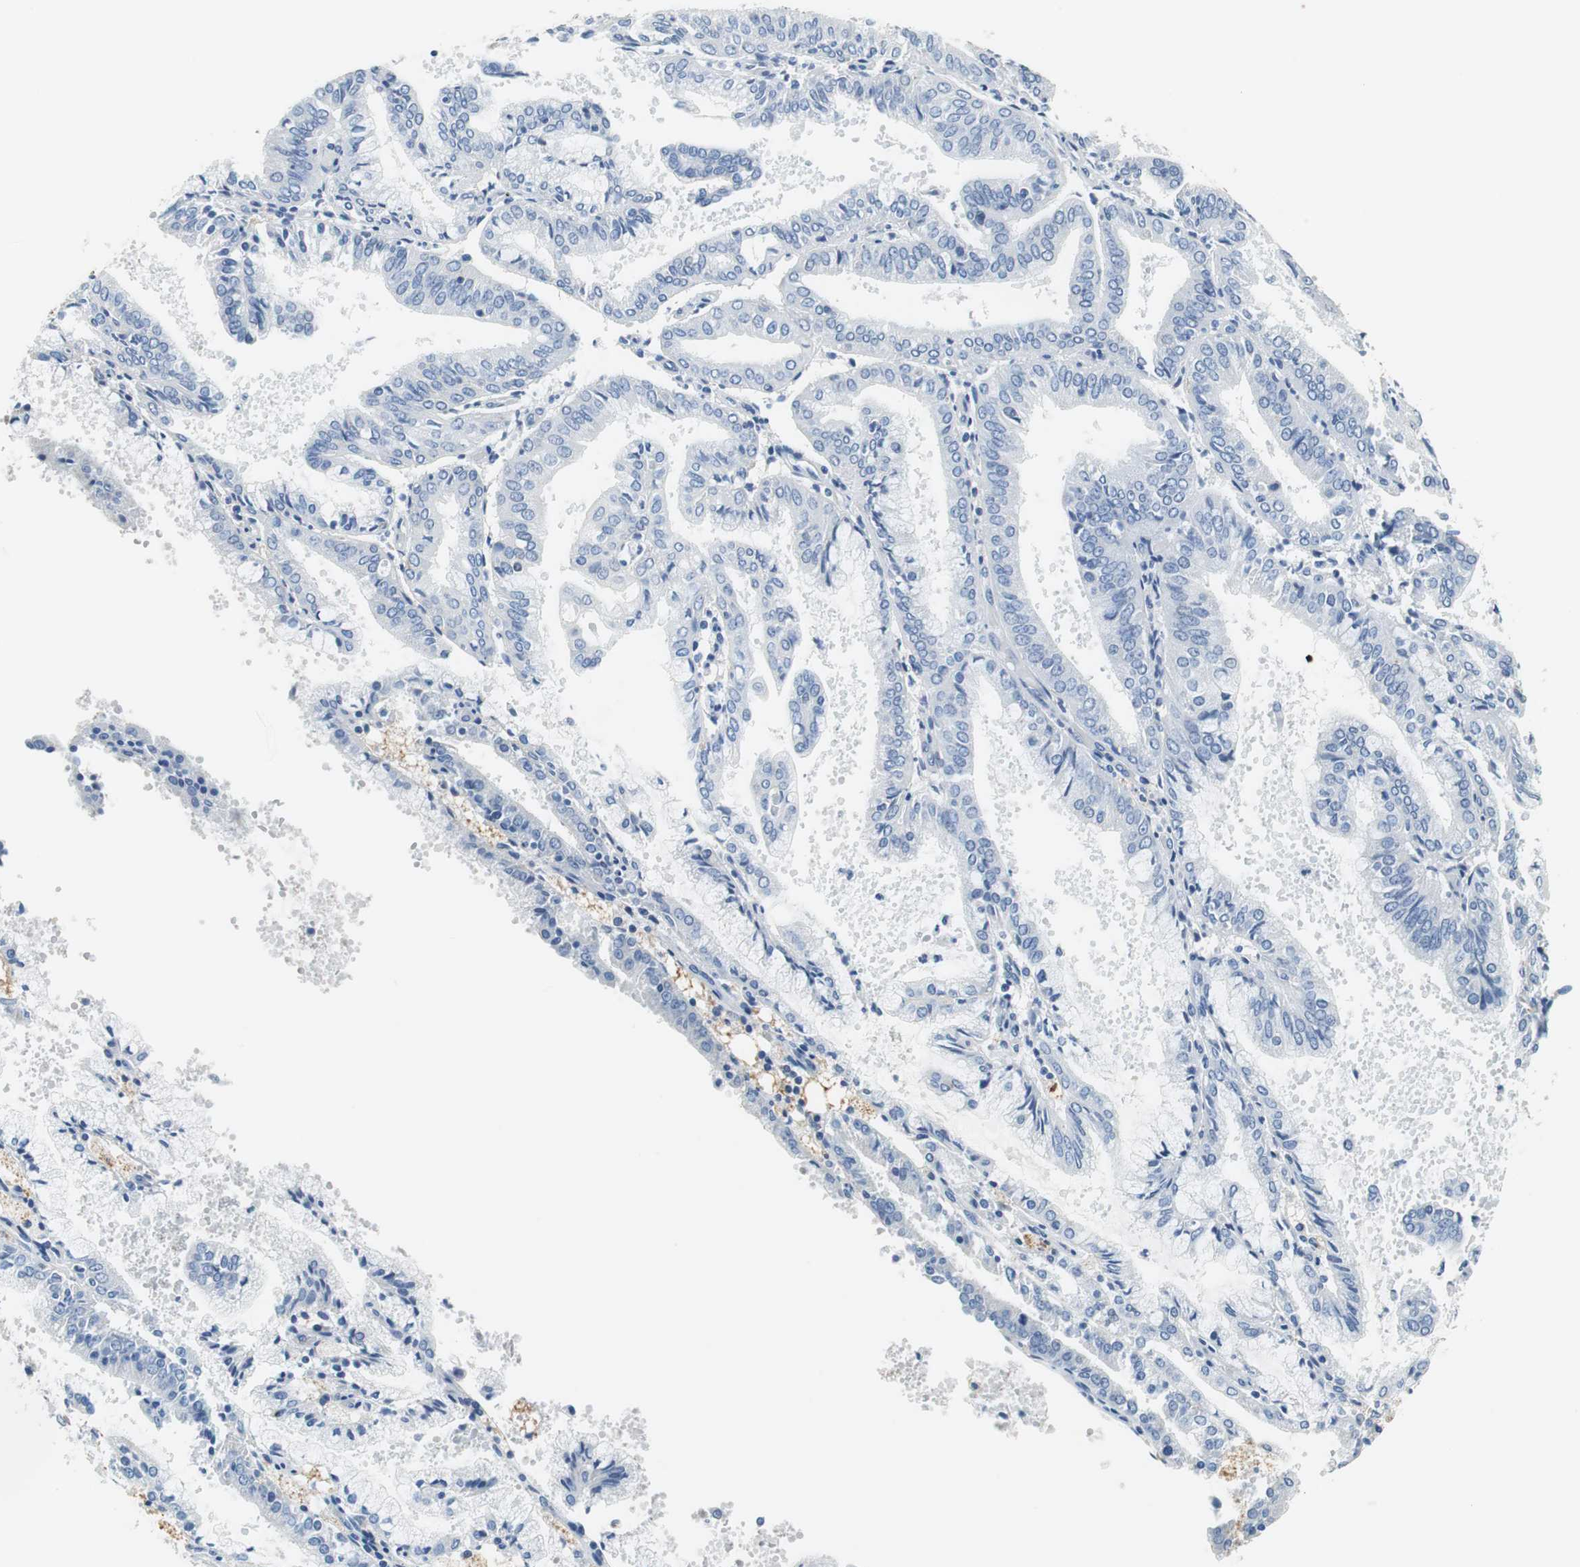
{"staining": {"intensity": "negative", "quantity": "none", "location": "none"}, "tissue": "endometrial cancer", "cell_type": "Tumor cells", "image_type": "cancer", "snomed": [{"axis": "morphology", "description": "Adenocarcinoma, NOS"}, {"axis": "topography", "description": "Endometrium"}], "caption": "This is an immunohistochemistry image of human adenocarcinoma (endometrial). There is no staining in tumor cells.", "gene": "TEX264", "patient": {"sex": "female", "age": 63}}